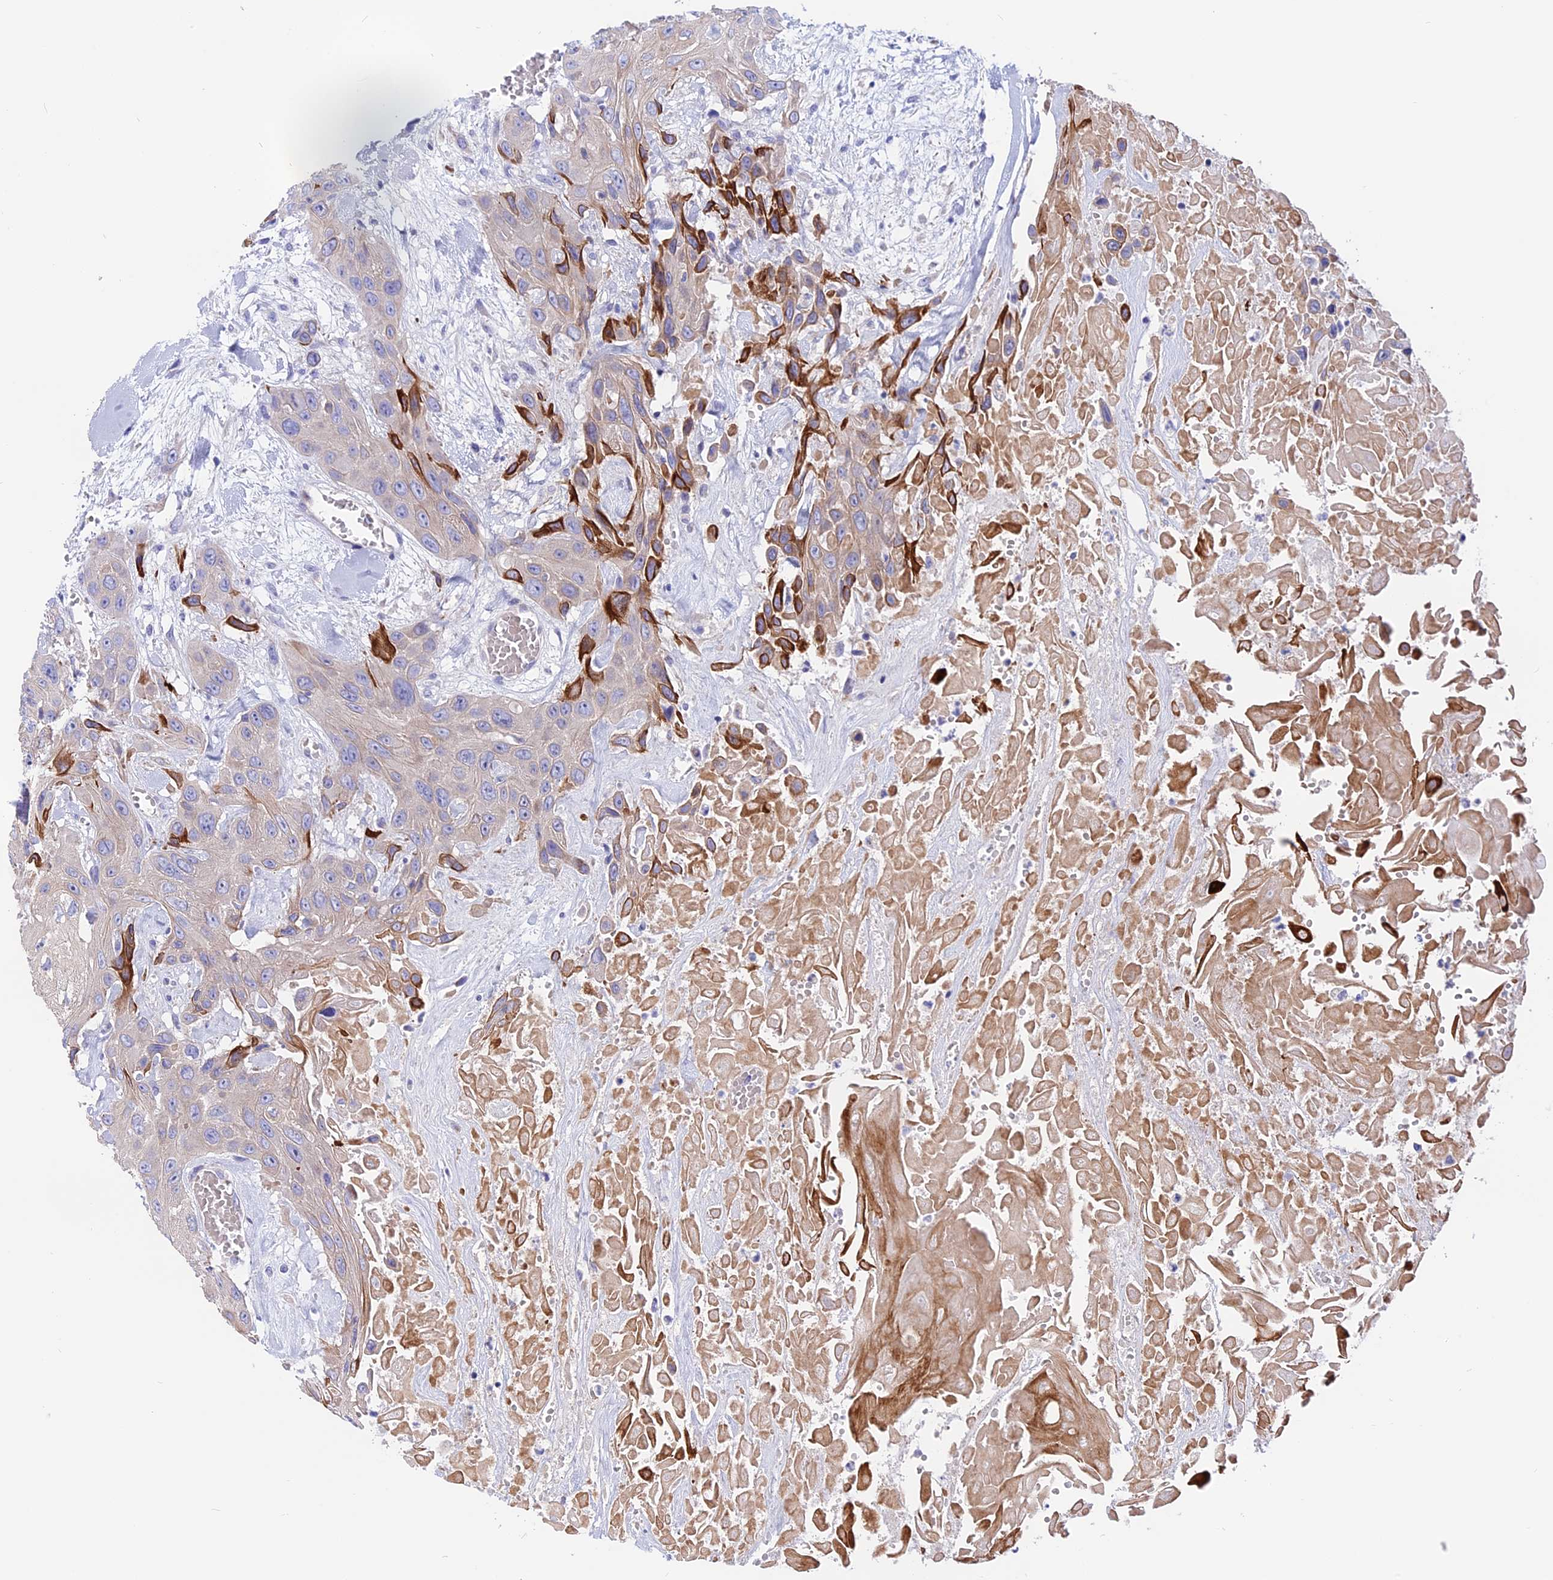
{"staining": {"intensity": "strong", "quantity": "<25%", "location": "cytoplasmic/membranous"}, "tissue": "head and neck cancer", "cell_type": "Tumor cells", "image_type": "cancer", "snomed": [{"axis": "morphology", "description": "Squamous cell carcinoma, NOS"}, {"axis": "topography", "description": "Head-Neck"}], "caption": "Immunohistochemistry (IHC) (DAB) staining of human head and neck cancer (squamous cell carcinoma) exhibits strong cytoplasmic/membranous protein expression in approximately <25% of tumor cells.", "gene": "TMEM138", "patient": {"sex": "male", "age": 81}}